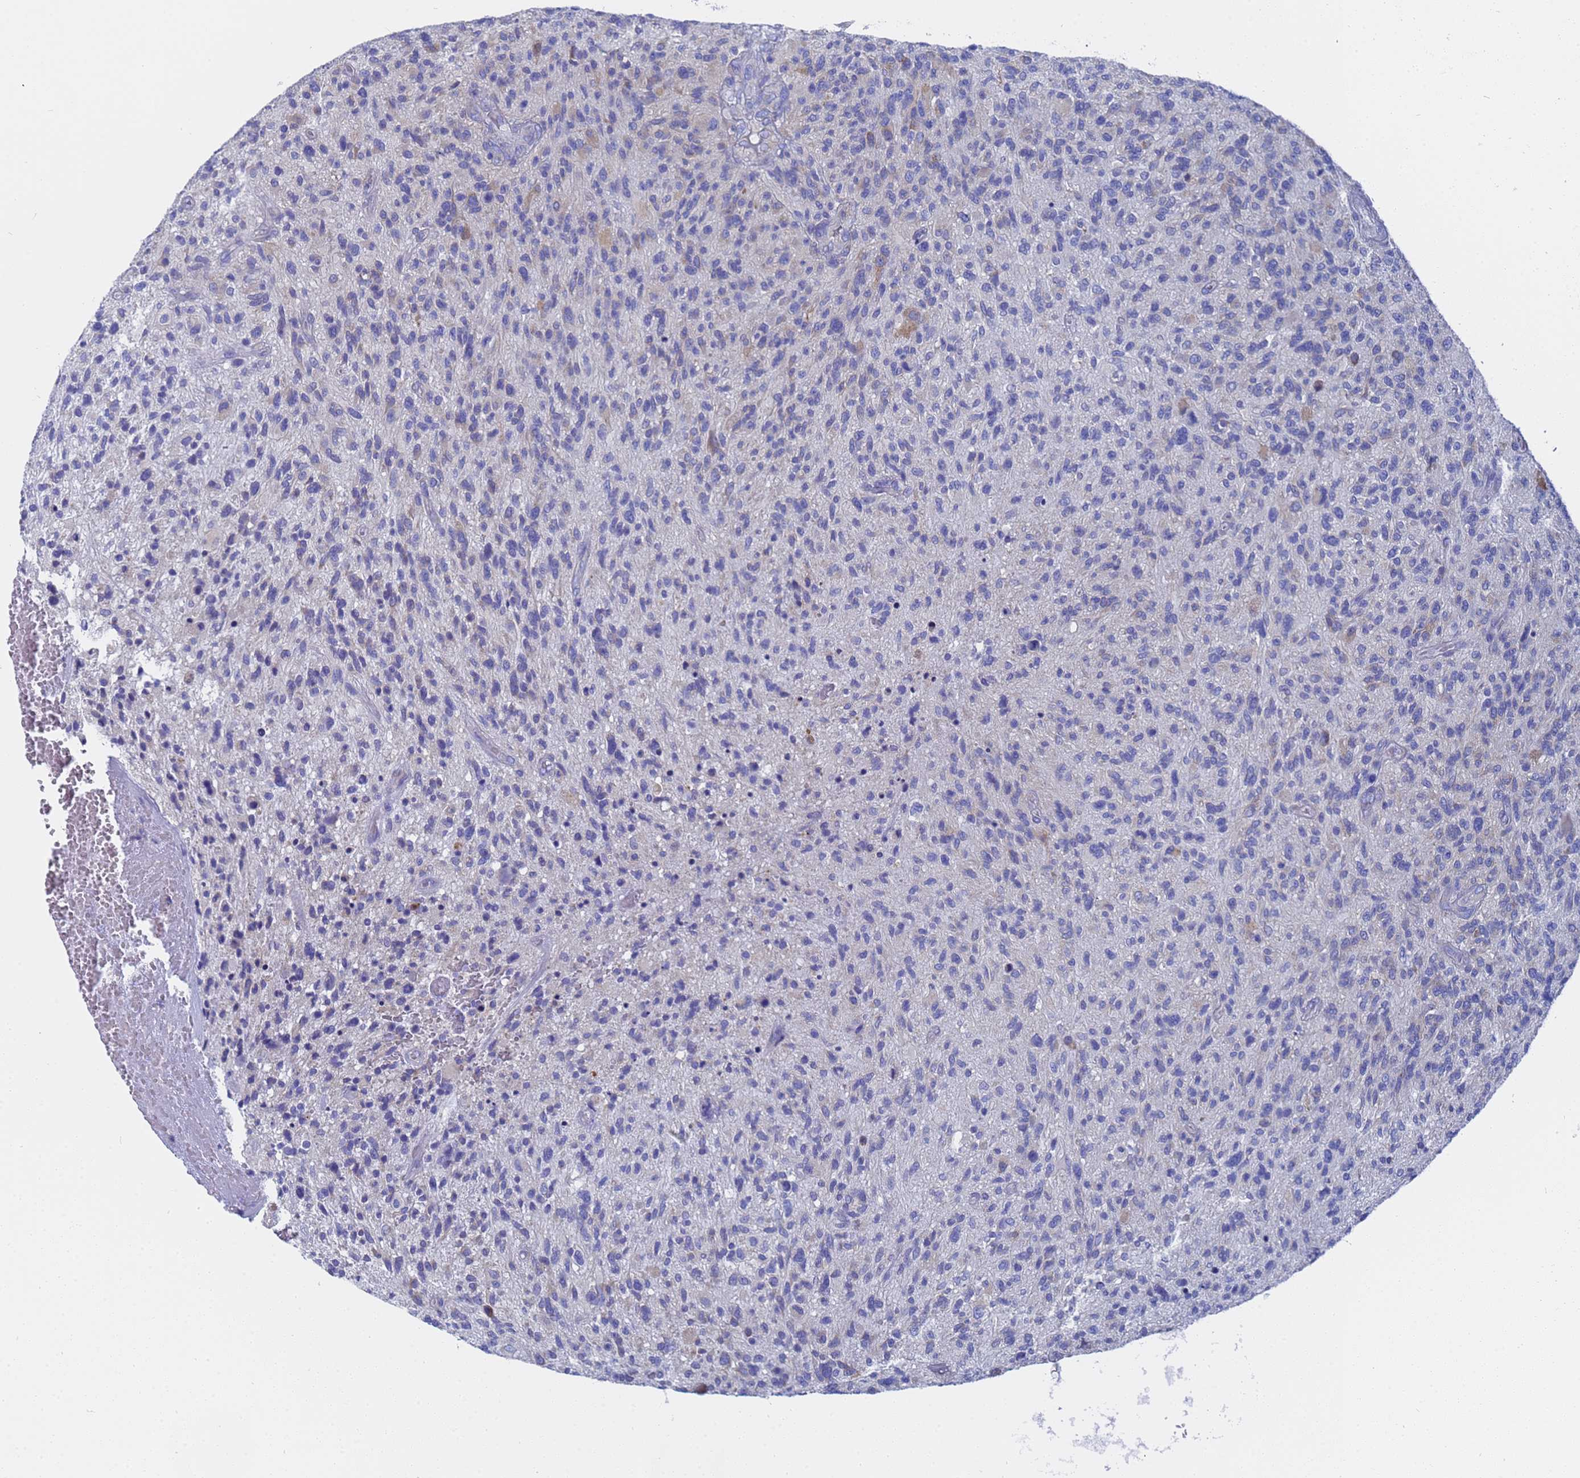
{"staining": {"intensity": "negative", "quantity": "none", "location": "none"}, "tissue": "glioma", "cell_type": "Tumor cells", "image_type": "cancer", "snomed": [{"axis": "morphology", "description": "Glioma, malignant, High grade"}, {"axis": "topography", "description": "Brain"}], "caption": "Tumor cells are negative for brown protein staining in glioma. Nuclei are stained in blue.", "gene": "TM4SF4", "patient": {"sex": "male", "age": 47}}